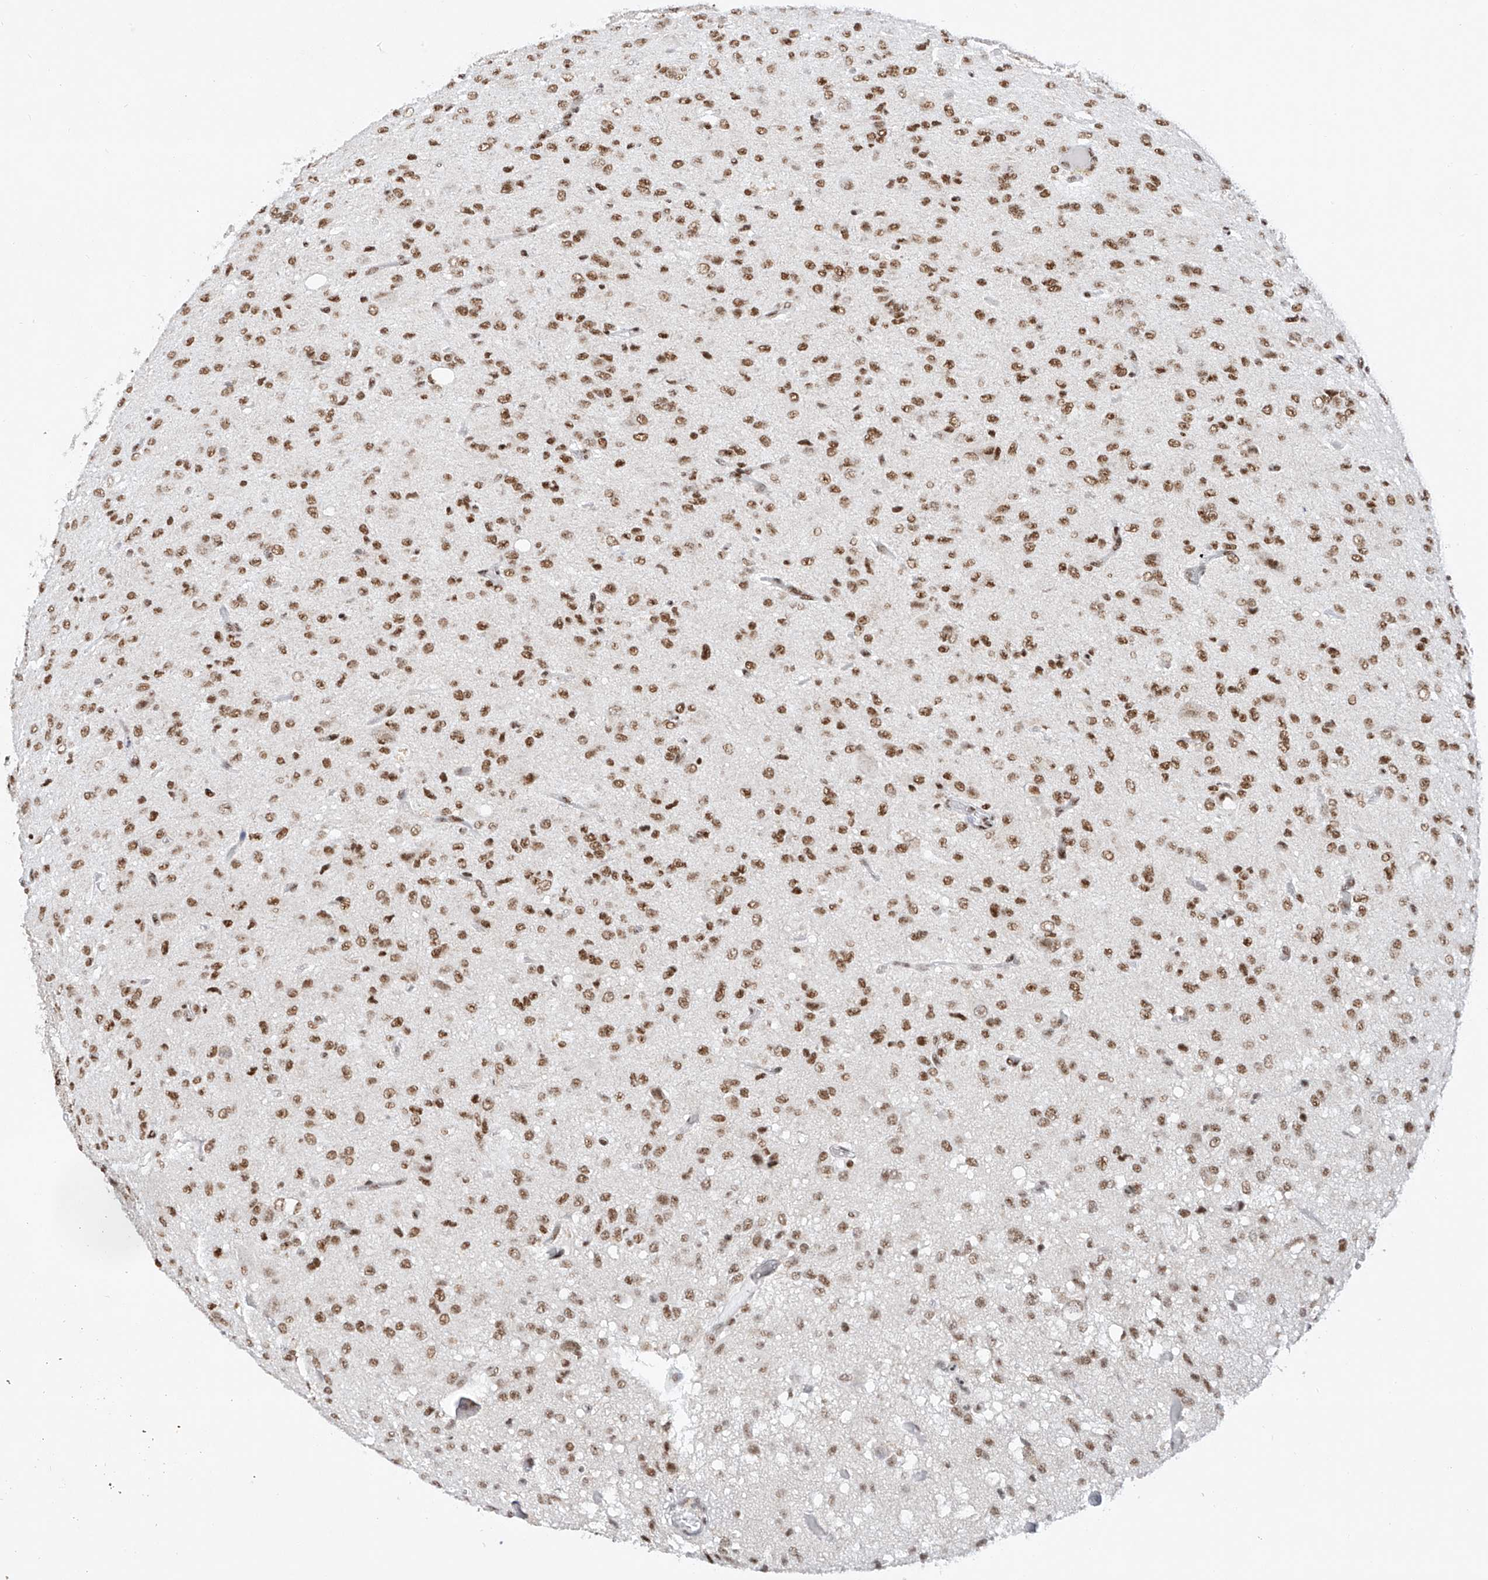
{"staining": {"intensity": "moderate", "quantity": ">75%", "location": "nuclear"}, "tissue": "glioma", "cell_type": "Tumor cells", "image_type": "cancer", "snomed": [{"axis": "morphology", "description": "Glioma, malignant, High grade"}, {"axis": "topography", "description": "Brain"}], "caption": "A medium amount of moderate nuclear expression is seen in about >75% of tumor cells in high-grade glioma (malignant) tissue. (Brightfield microscopy of DAB IHC at high magnification).", "gene": "TAF4", "patient": {"sex": "female", "age": 59}}